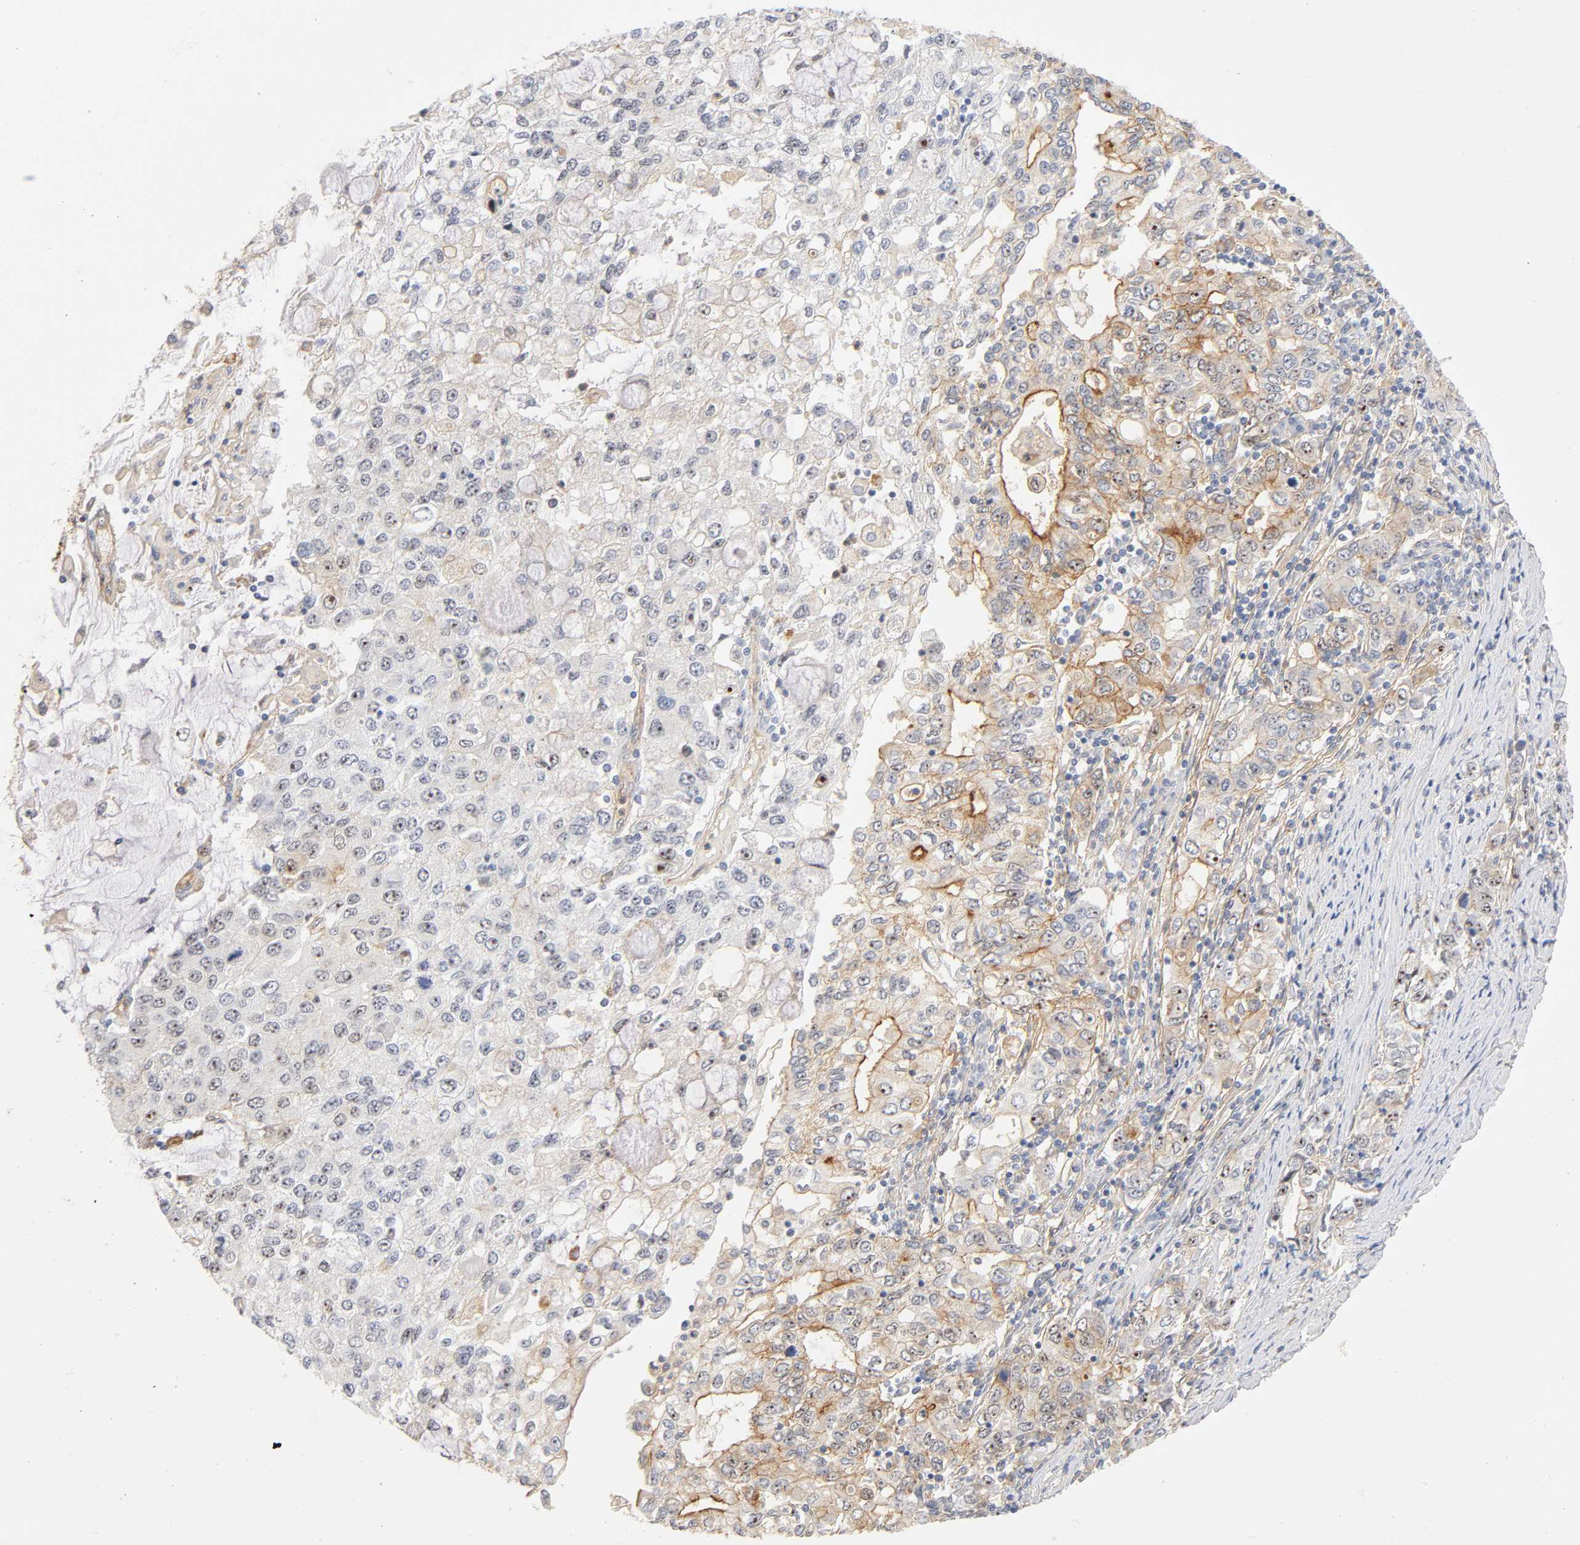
{"staining": {"intensity": "strong", "quantity": "25%-75%", "location": "cytoplasmic/membranous,nuclear"}, "tissue": "stomach cancer", "cell_type": "Tumor cells", "image_type": "cancer", "snomed": [{"axis": "morphology", "description": "Adenocarcinoma, NOS"}, {"axis": "topography", "description": "Stomach, lower"}], "caption": "Immunohistochemical staining of stomach cancer reveals high levels of strong cytoplasmic/membranous and nuclear protein positivity in approximately 25%-75% of tumor cells.", "gene": "PLD1", "patient": {"sex": "female", "age": 72}}